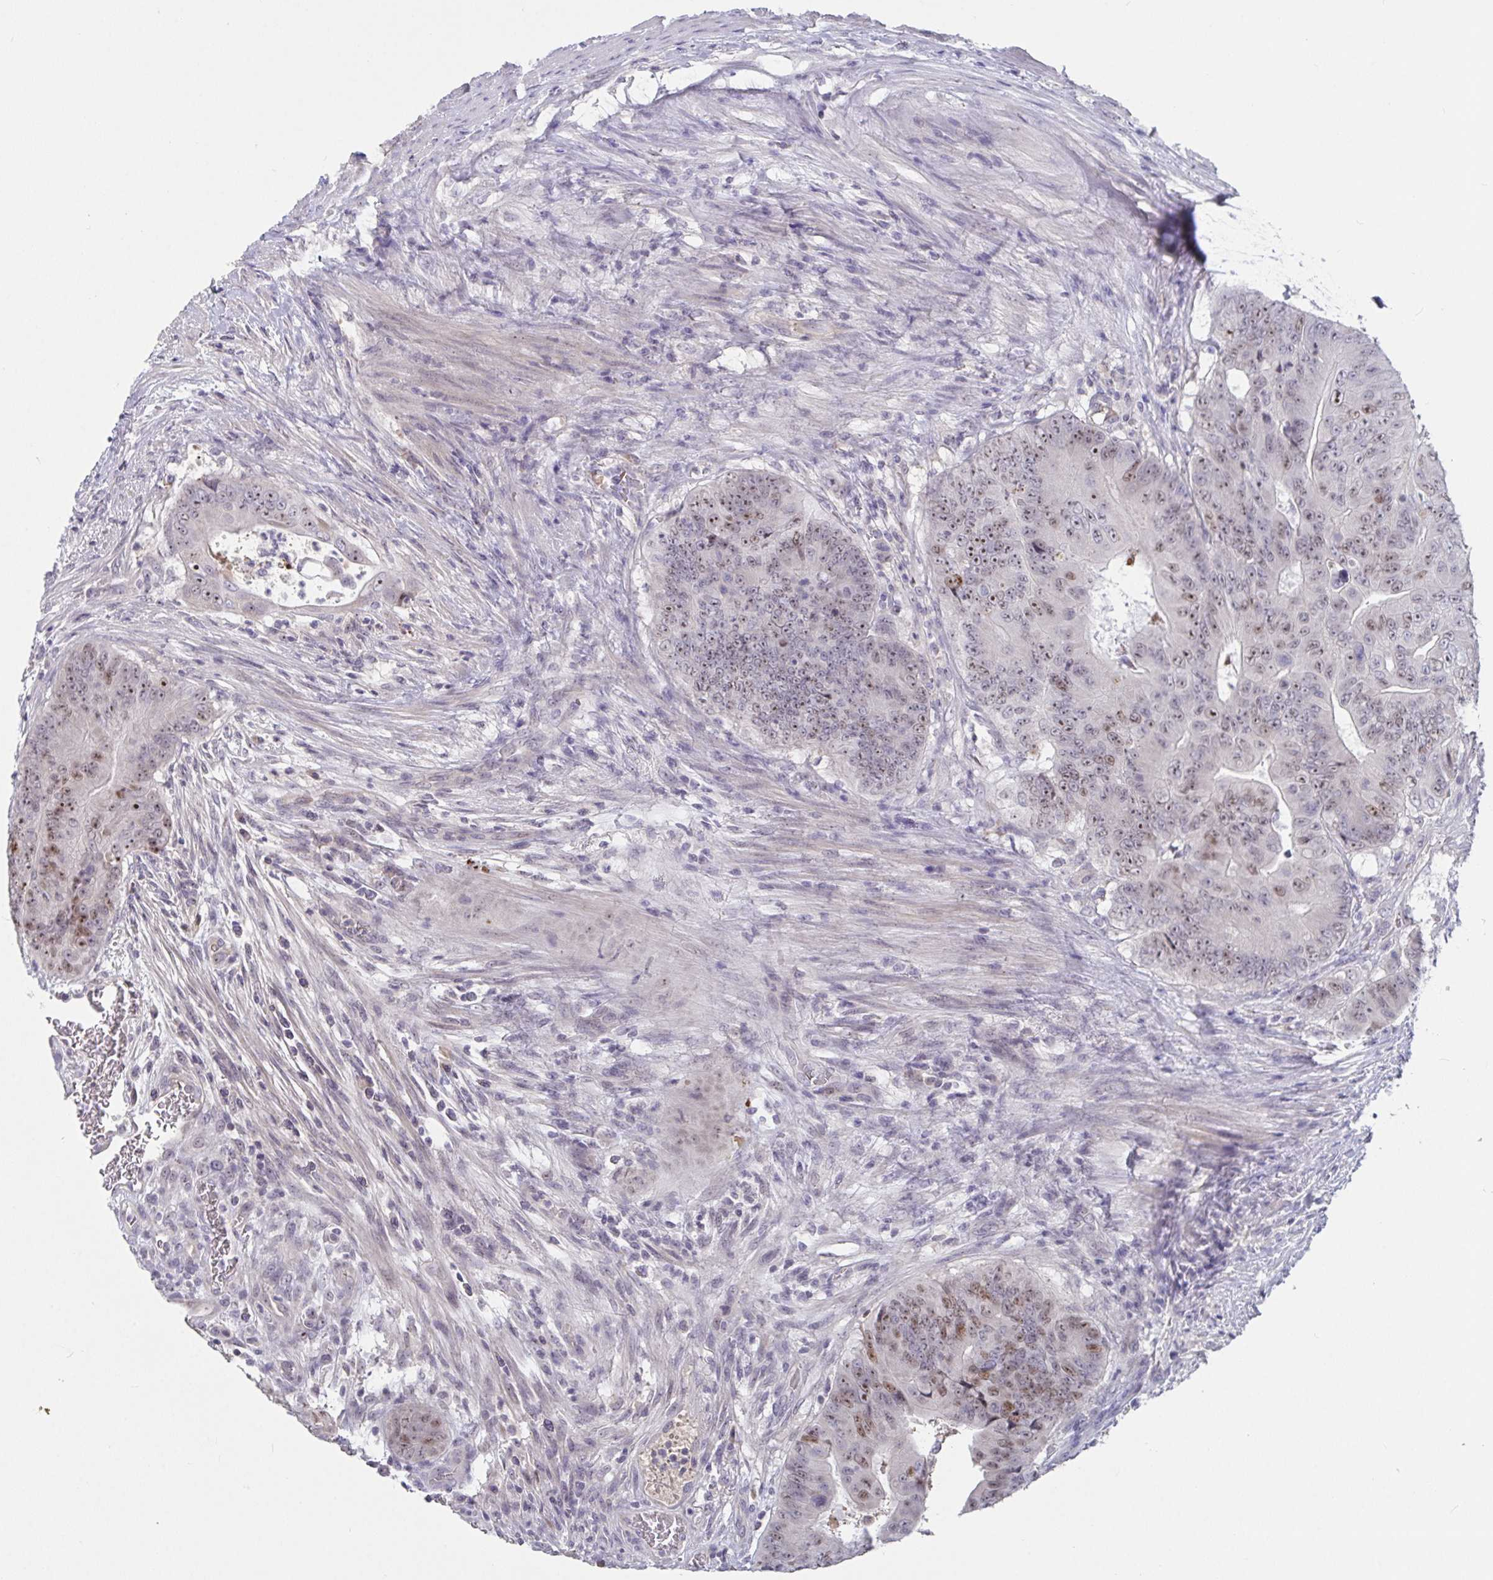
{"staining": {"intensity": "moderate", "quantity": "25%-75%", "location": "nuclear"}, "tissue": "colorectal cancer", "cell_type": "Tumor cells", "image_type": "cancer", "snomed": [{"axis": "morphology", "description": "Adenocarcinoma, NOS"}, {"axis": "topography", "description": "Colon"}], "caption": "Adenocarcinoma (colorectal) stained with immunohistochemistry reveals moderate nuclear positivity in about 25%-75% of tumor cells.", "gene": "MYC", "patient": {"sex": "female", "age": 48}}